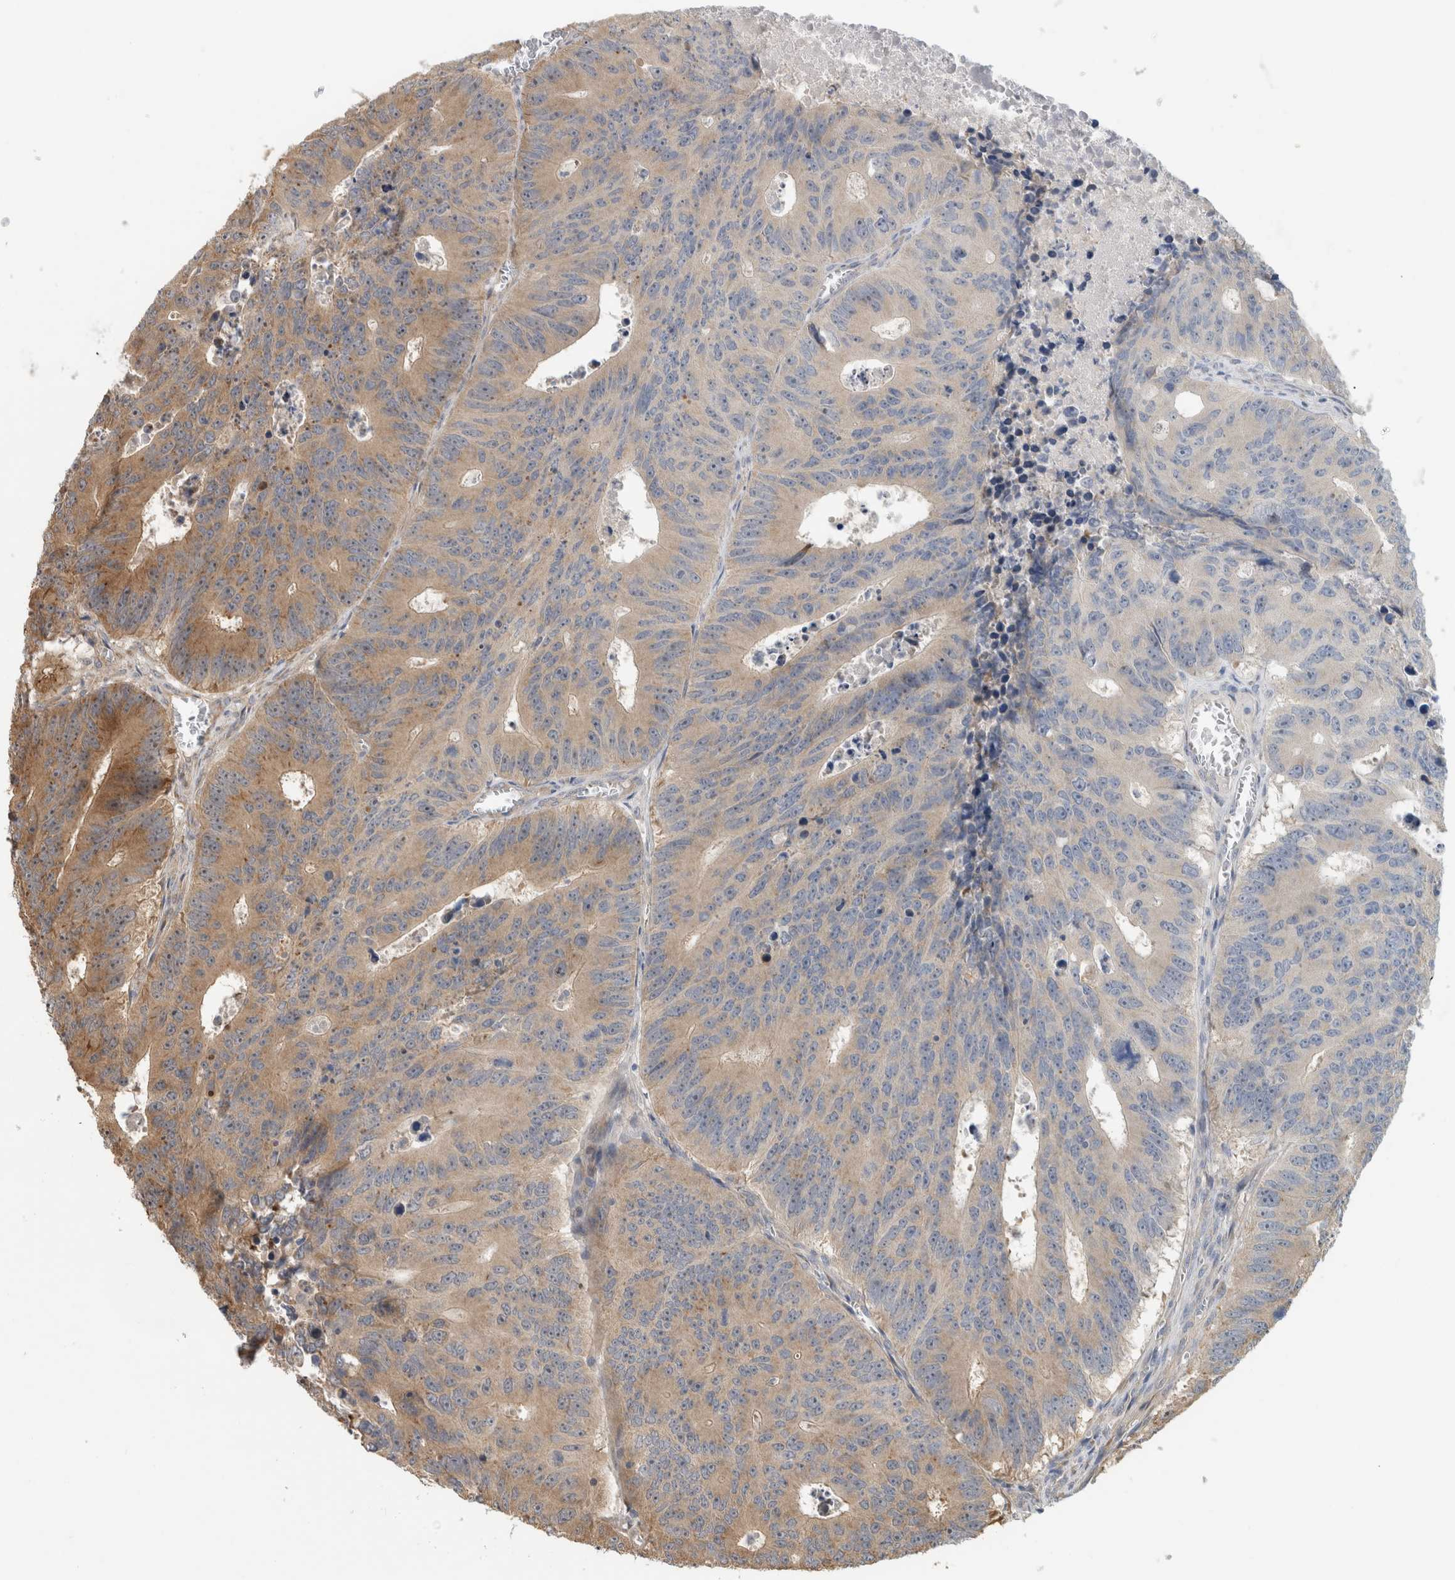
{"staining": {"intensity": "moderate", "quantity": "25%-75%", "location": "cytoplasmic/membranous"}, "tissue": "colorectal cancer", "cell_type": "Tumor cells", "image_type": "cancer", "snomed": [{"axis": "morphology", "description": "Adenocarcinoma, NOS"}, {"axis": "topography", "description": "Colon"}], "caption": "A micrograph showing moderate cytoplasmic/membranous staining in about 25%-75% of tumor cells in colorectal cancer, as visualized by brown immunohistochemical staining.", "gene": "PCDHB15", "patient": {"sex": "male", "age": 87}}